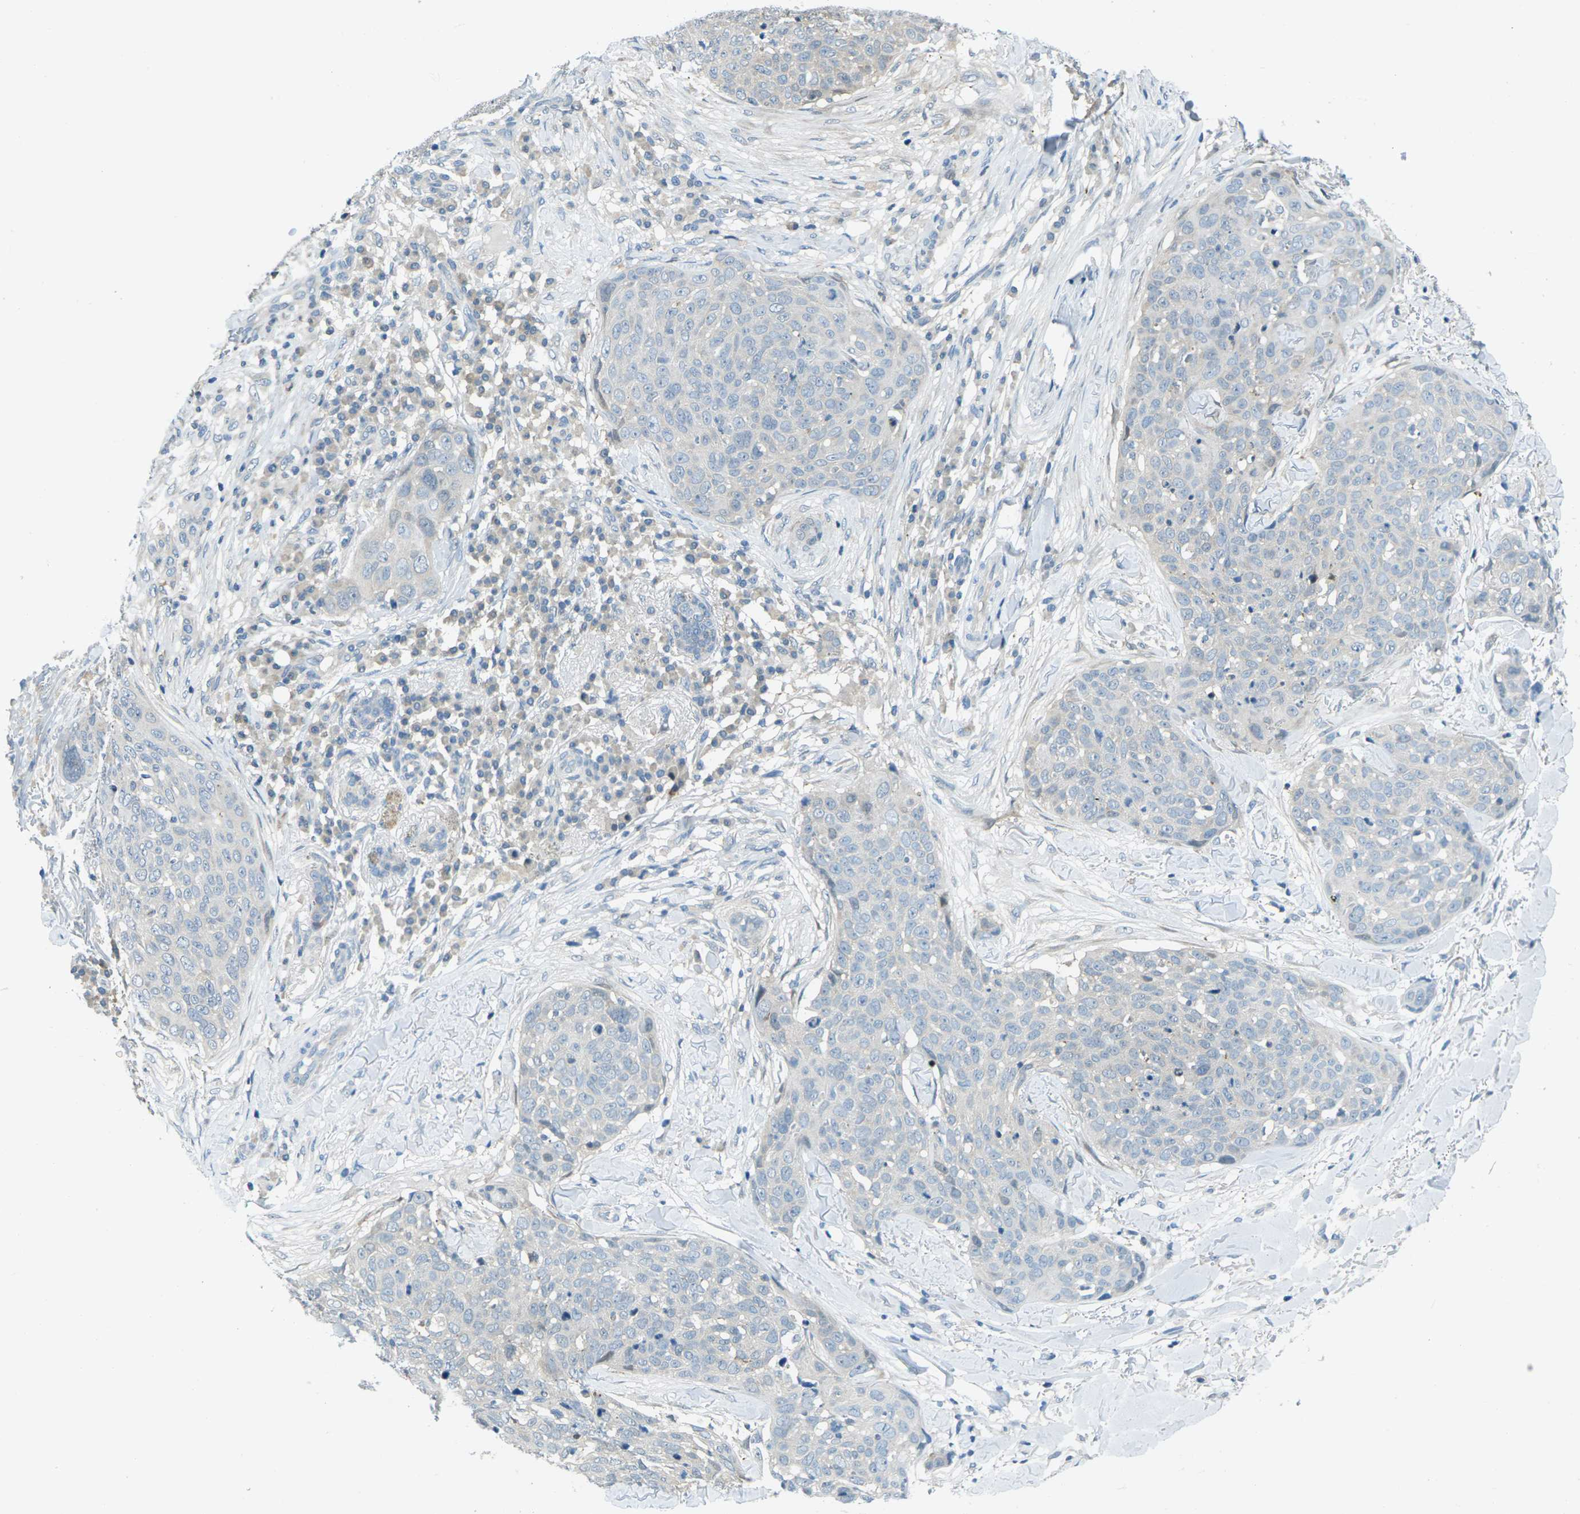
{"staining": {"intensity": "negative", "quantity": "none", "location": "none"}, "tissue": "skin cancer", "cell_type": "Tumor cells", "image_type": "cancer", "snomed": [{"axis": "morphology", "description": "Squamous cell carcinoma in situ, NOS"}, {"axis": "morphology", "description": "Squamous cell carcinoma, NOS"}, {"axis": "topography", "description": "Skin"}], "caption": "Tumor cells show no significant staining in skin cancer.", "gene": "NANOS2", "patient": {"sex": "male", "age": 93}}